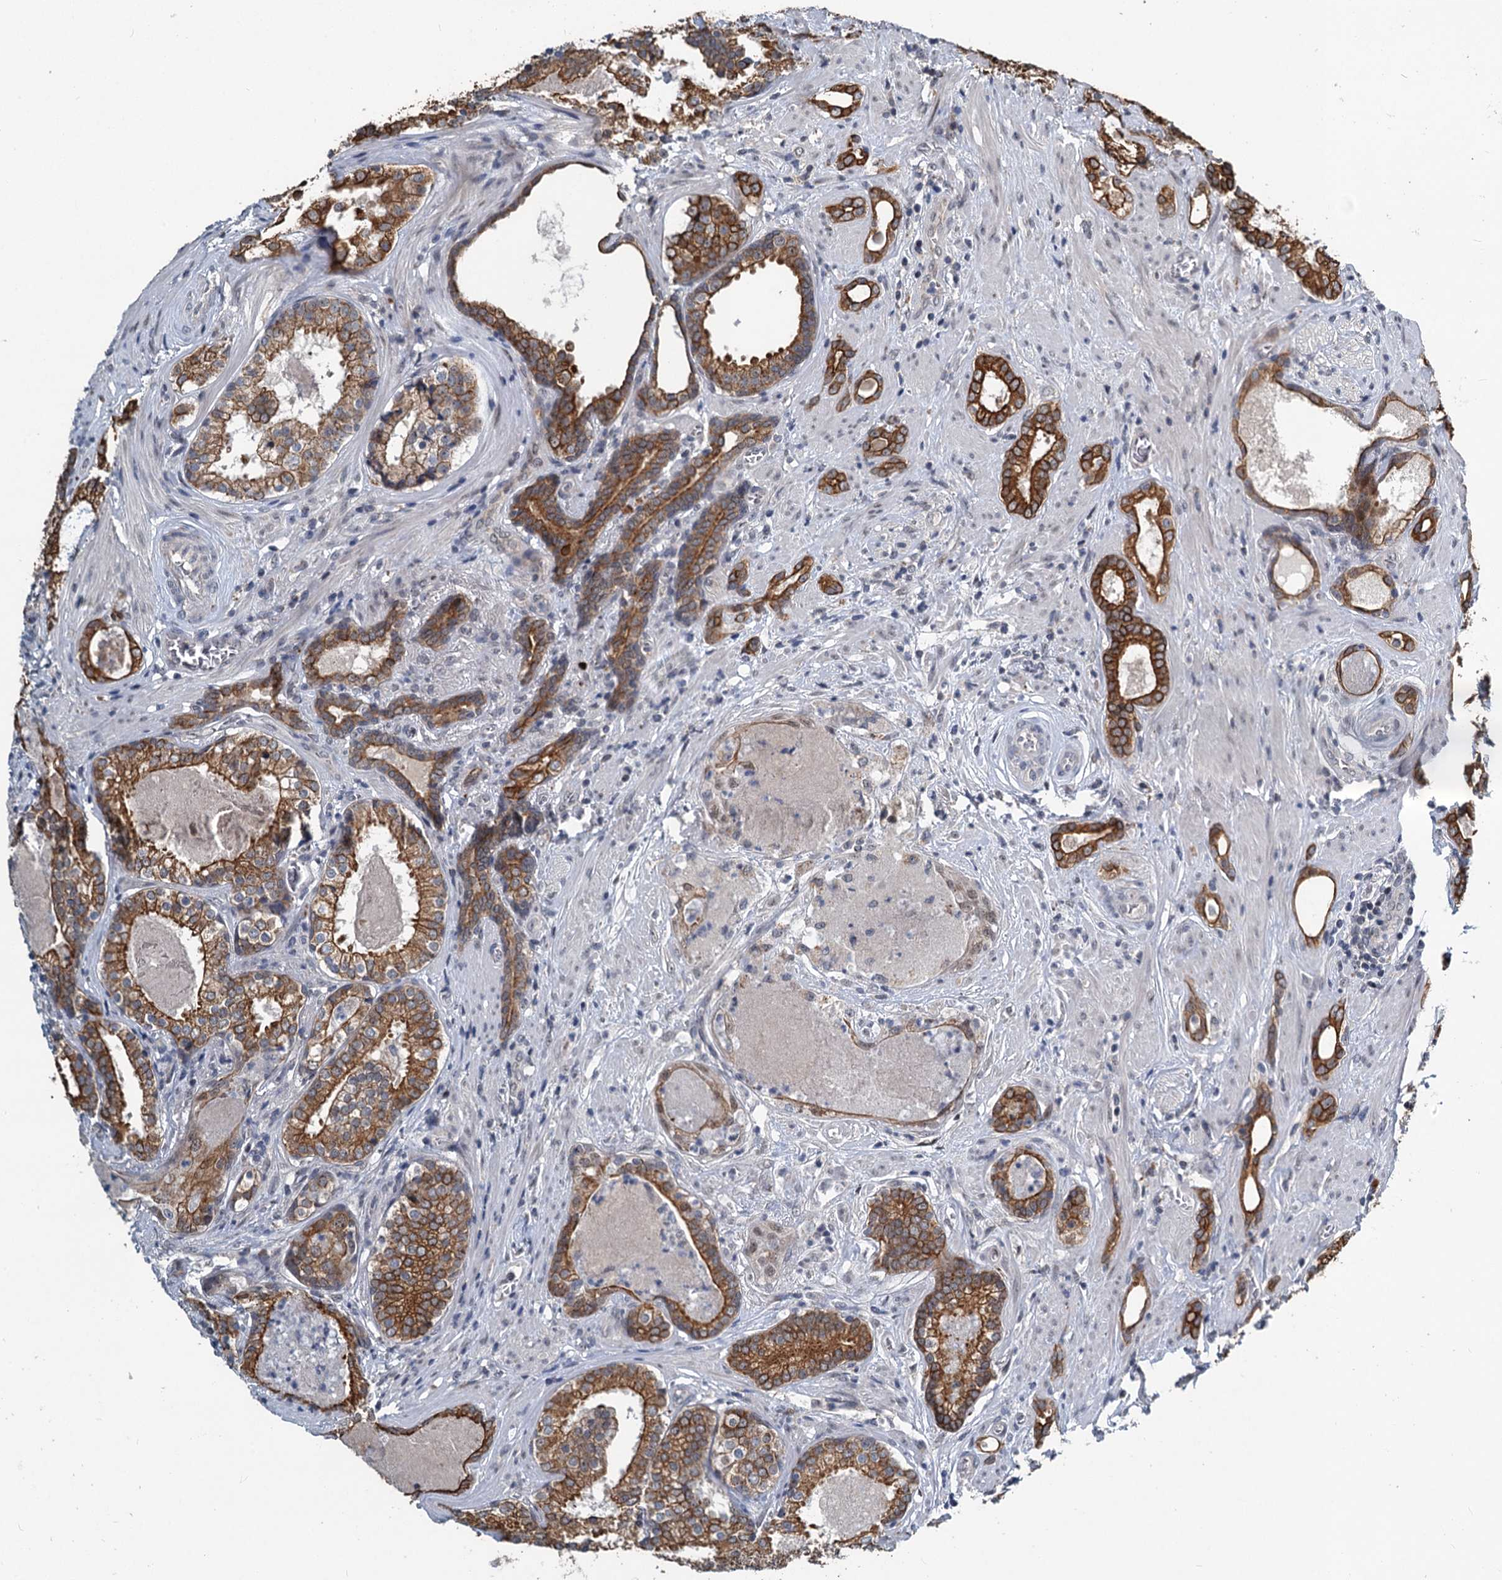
{"staining": {"intensity": "strong", "quantity": ">75%", "location": "cytoplasmic/membranous"}, "tissue": "prostate cancer", "cell_type": "Tumor cells", "image_type": "cancer", "snomed": [{"axis": "morphology", "description": "Adenocarcinoma, High grade"}, {"axis": "topography", "description": "Prostate"}], "caption": "High-power microscopy captured an IHC micrograph of high-grade adenocarcinoma (prostate), revealing strong cytoplasmic/membranous positivity in about >75% of tumor cells. Immunohistochemistry (ihc) stains the protein in brown and the nuclei are stained blue.", "gene": "RITA1", "patient": {"sex": "male", "age": 58}}